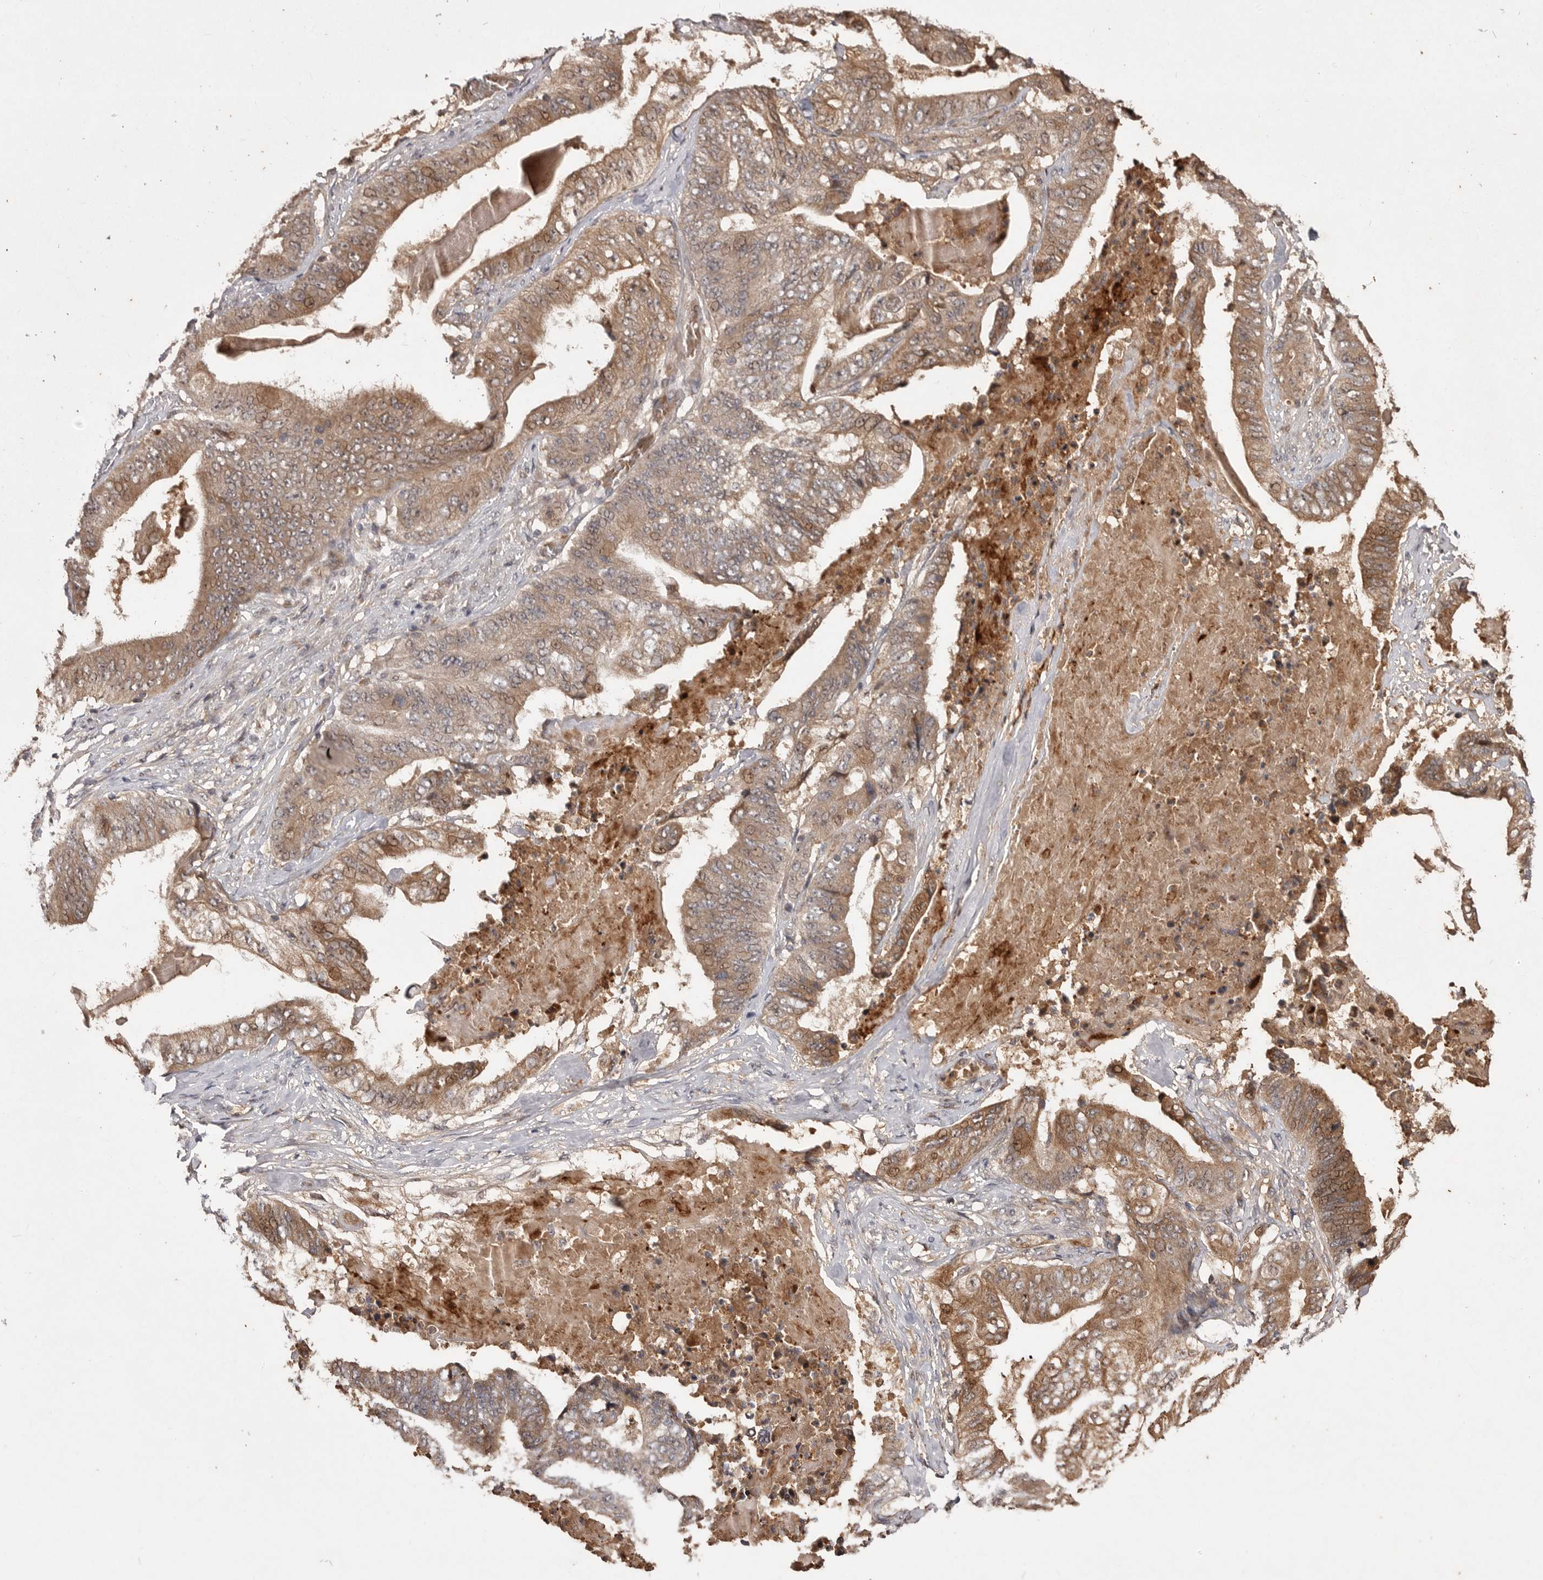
{"staining": {"intensity": "moderate", "quantity": ">75%", "location": "cytoplasmic/membranous"}, "tissue": "stomach cancer", "cell_type": "Tumor cells", "image_type": "cancer", "snomed": [{"axis": "morphology", "description": "Adenocarcinoma, NOS"}, {"axis": "topography", "description": "Stomach"}], "caption": "Immunohistochemistry (IHC) (DAB) staining of stomach cancer (adenocarcinoma) exhibits moderate cytoplasmic/membranous protein staining in approximately >75% of tumor cells.", "gene": "VN1R4", "patient": {"sex": "female", "age": 73}}